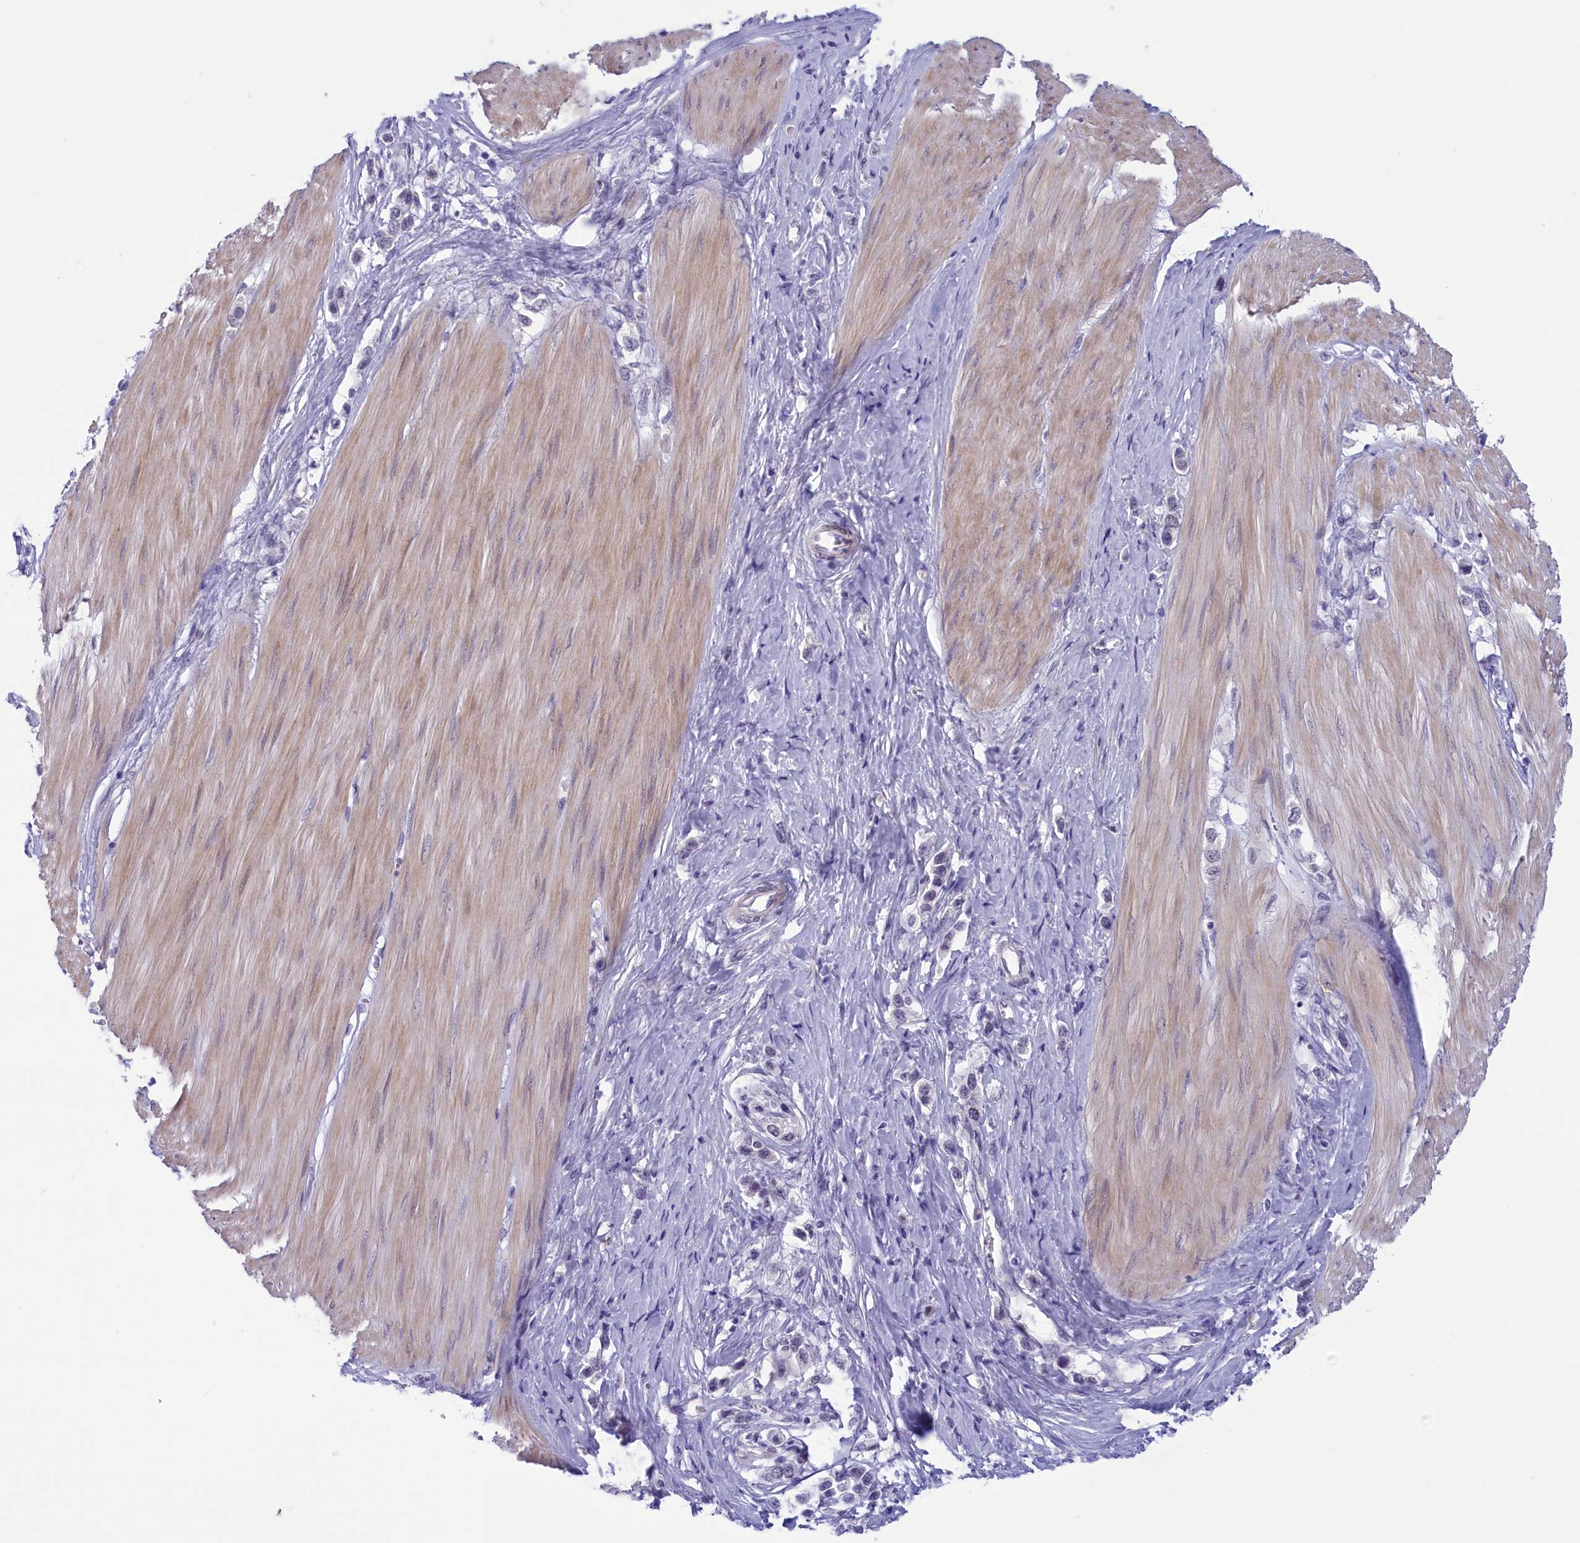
{"staining": {"intensity": "negative", "quantity": "none", "location": "none"}, "tissue": "stomach cancer", "cell_type": "Tumor cells", "image_type": "cancer", "snomed": [{"axis": "morphology", "description": "Adenocarcinoma, NOS"}, {"axis": "topography", "description": "Stomach"}], "caption": "DAB immunohistochemical staining of human stomach adenocarcinoma exhibits no significant staining in tumor cells.", "gene": "ELOA2", "patient": {"sex": "female", "age": 65}}